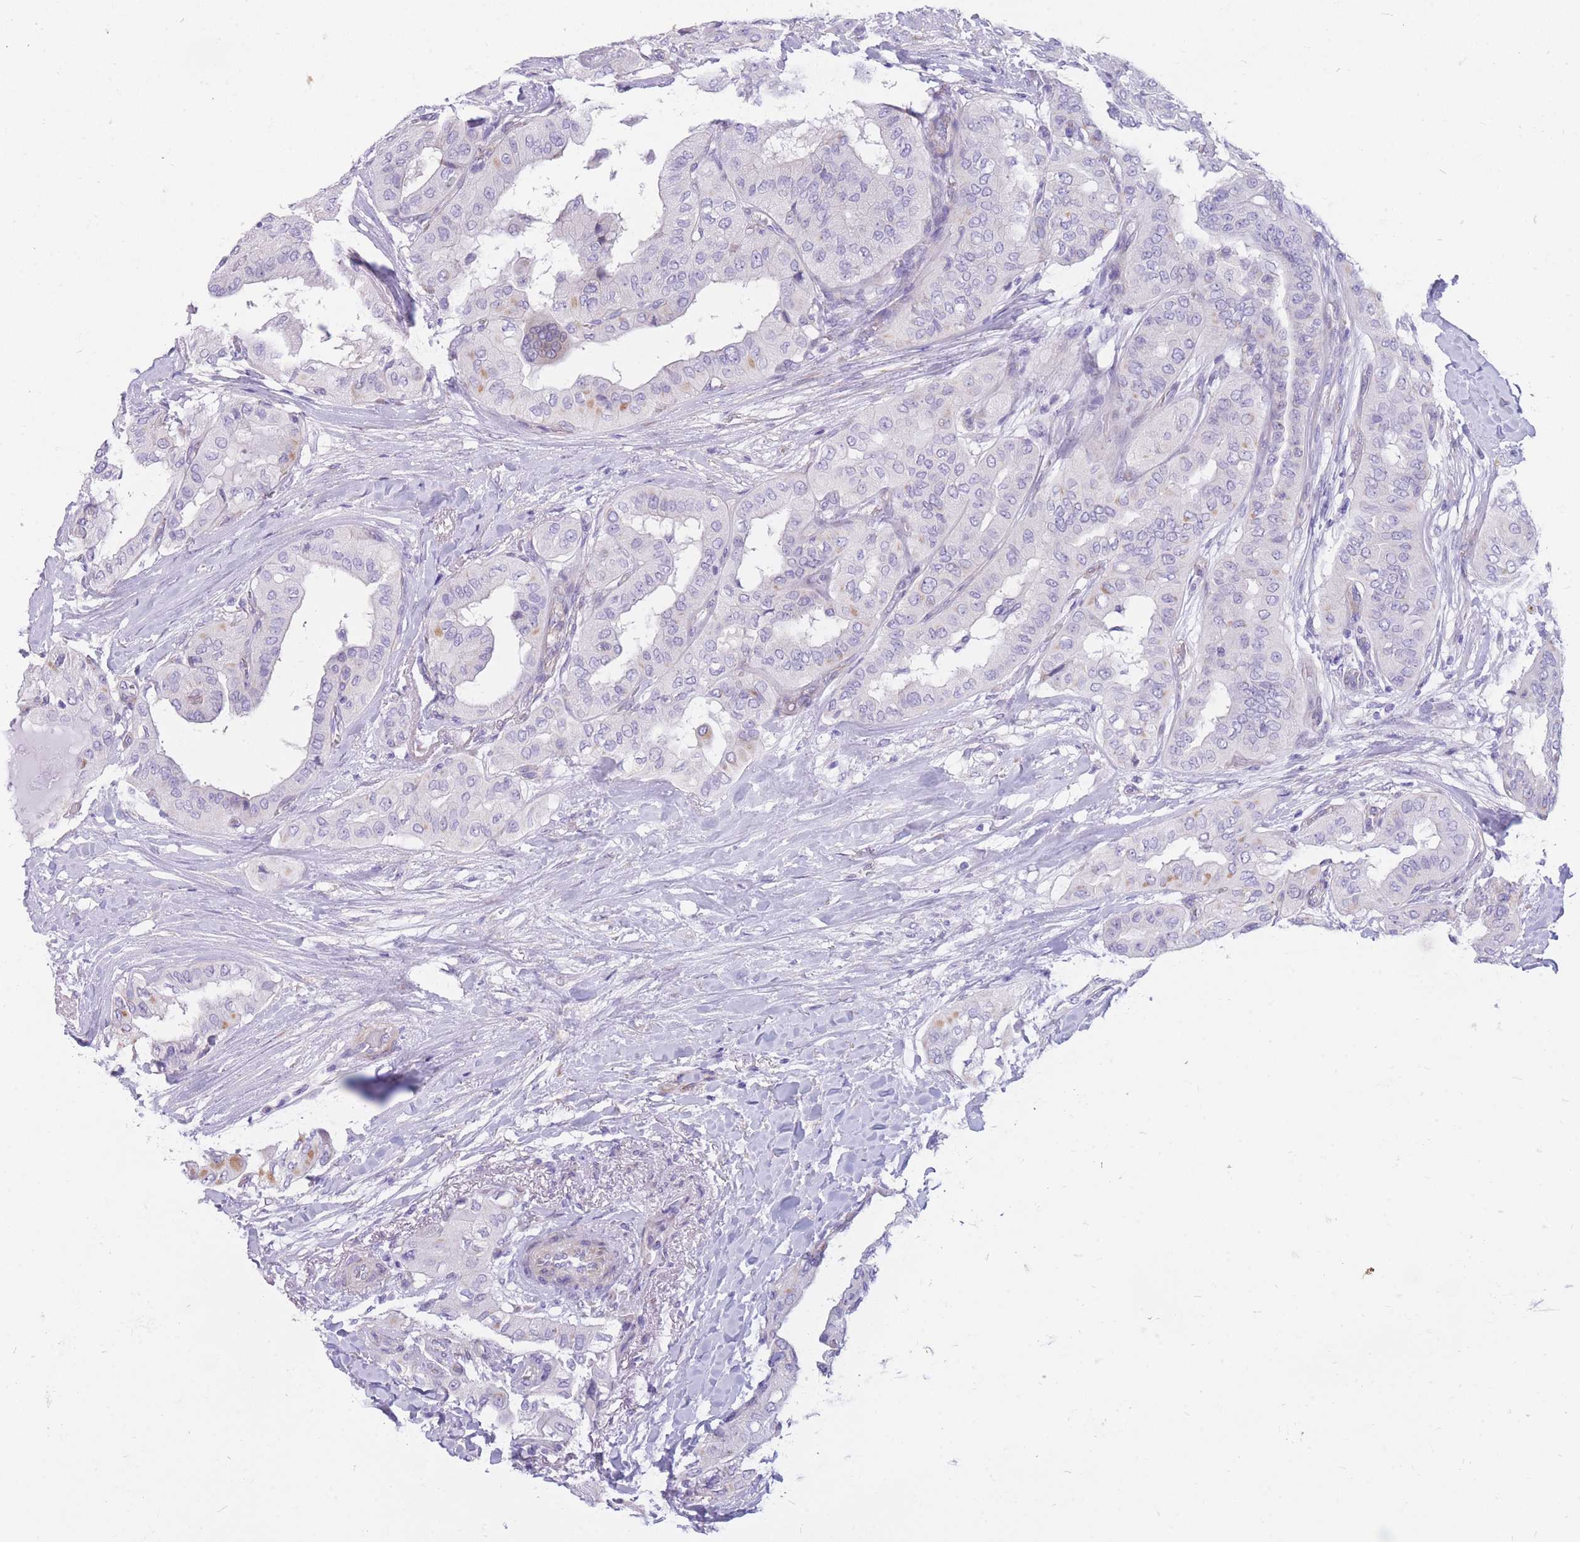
{"staining": {"intensity": "negative", "quantity": "none", "location": "none"}, "tissue": "thyroid cancer", "cell_type": "Tumor cells", "image_type": "cancer", "snomed": [{"axis": "morphology", "description": "Papillary adenocarcinoma, NOS"}, {"axis": "topography", "description": "Thyroid gland"}], "caption": "The IHC image has no significant staining in tumor cells of papillary adenocarcinoma (thyroid) tissue.", "gene": "MTSS2", "patient": {"sex": "female", "age": 59}}